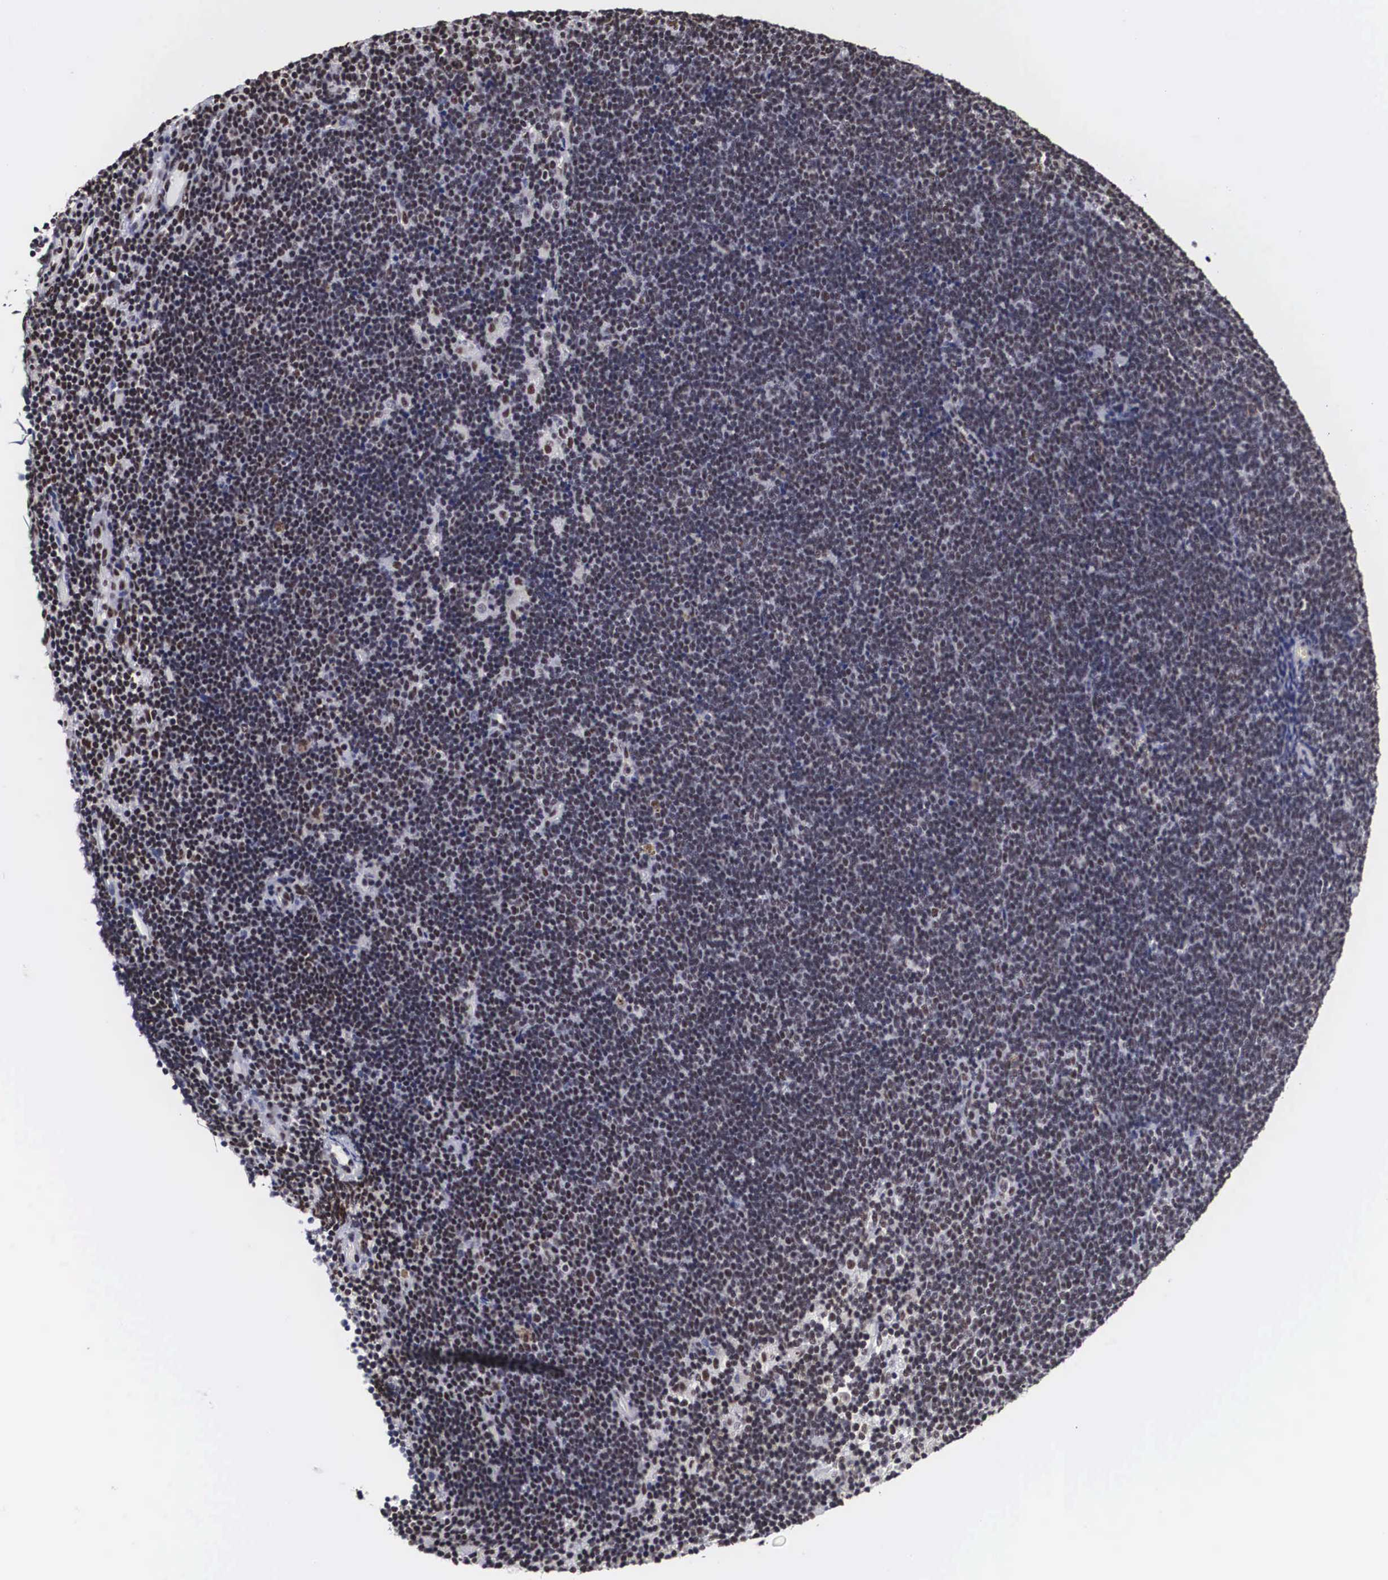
{"staining": {"intensity": "moderate", "quantity": ">75%", "location": "nuclear"}, "tissue": "lymphoma", "cell_type": "Tumor cells", "image_type": "cancer", "snomed": [{"axis": "morphology", "description": "Malignant lymphoma, non-Hodgkin's type, Low grade"}, {"axis": "topography", "description": "Lymph node"}], "caption": "Lymphoma stained with a protein marker demonstrates moderate staining in tumor cells.", "gene": "ACIN1", "patient": {"sex": "female", "age": 51}}